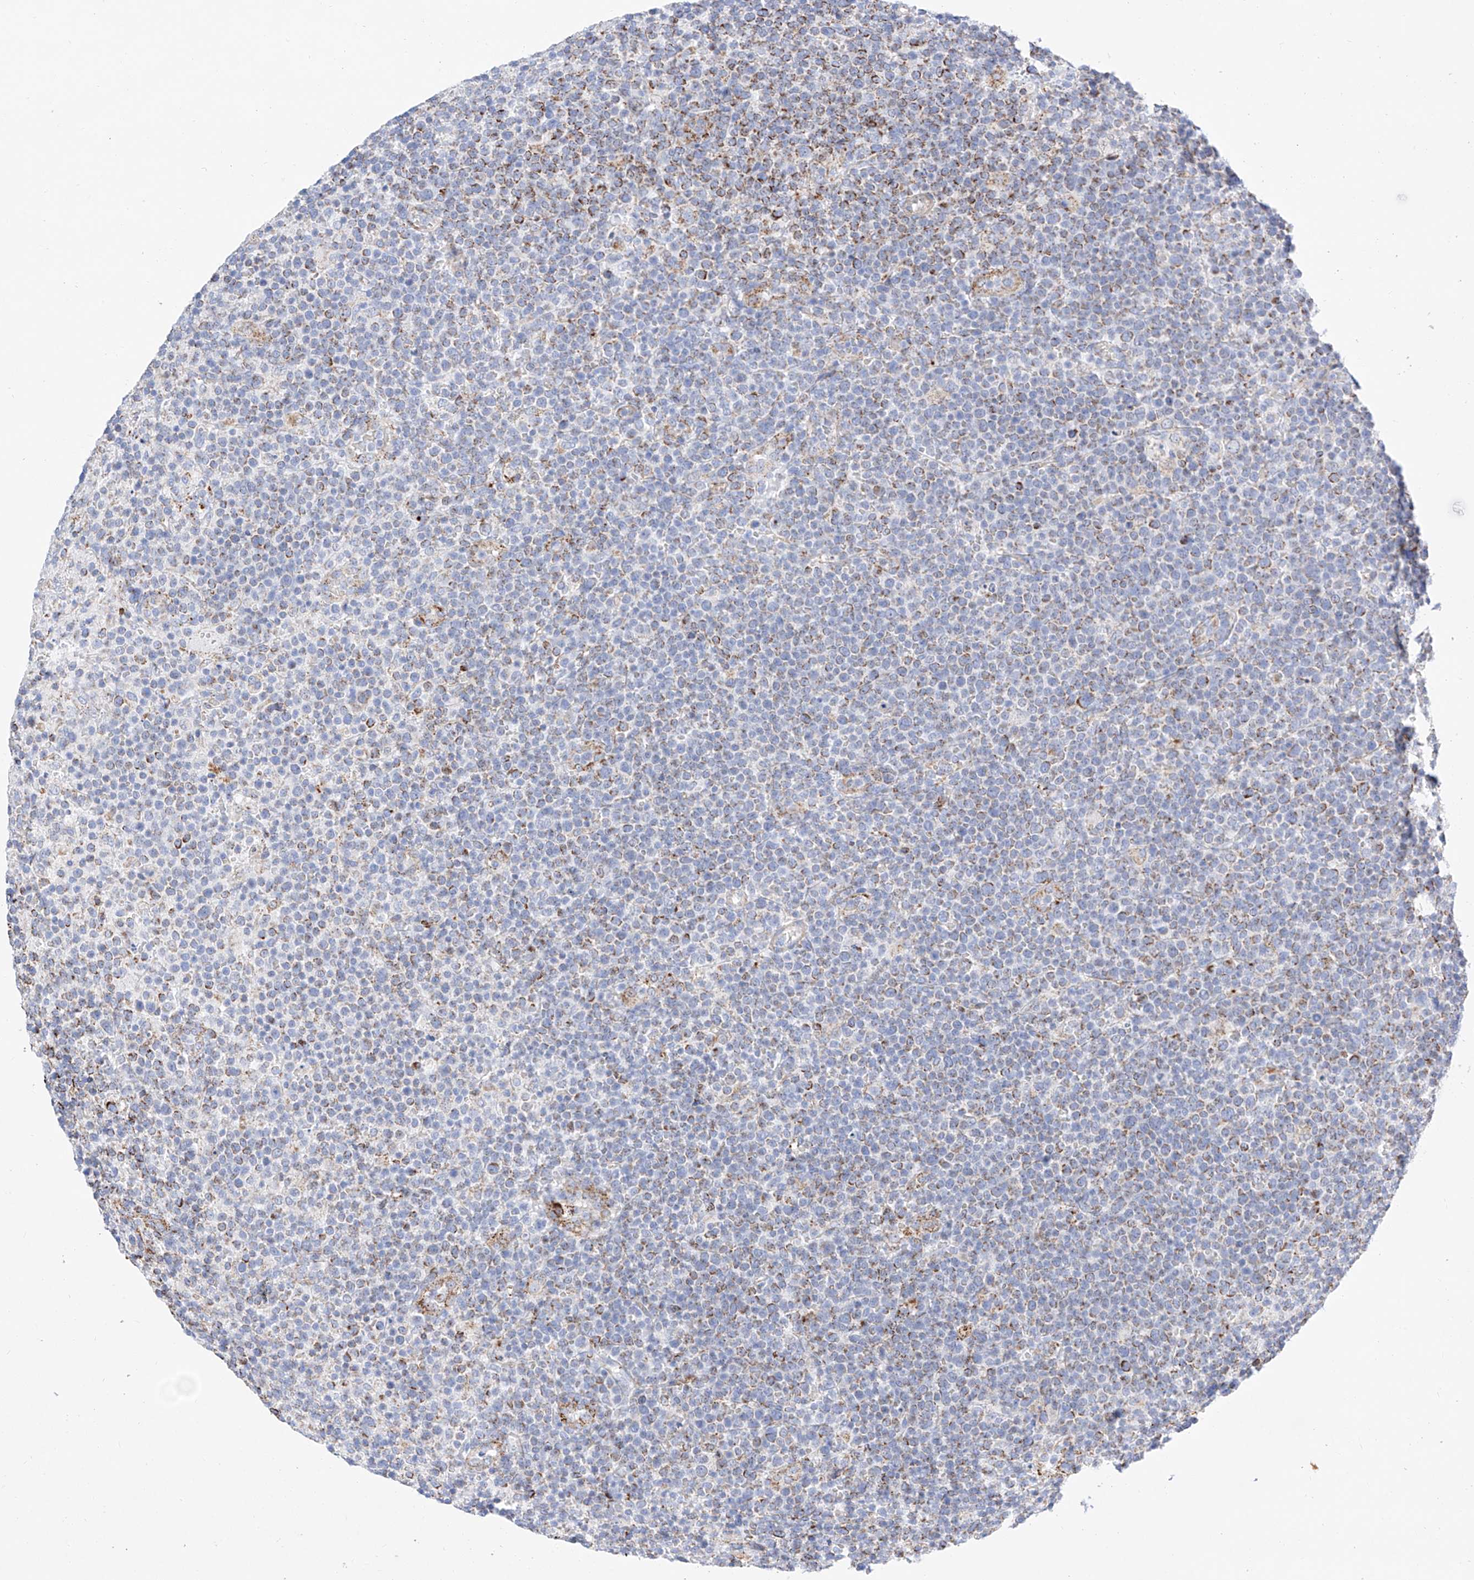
{"staining": {"intensity": "moderate", "quantity": "25%-75%", "location": "cytoplasmic/membranous"}, "tissue": "lymphoma", "cell_type": "Tumor cells", "image_type": "cancer", "snomed": [{"axis": "morphology", "description": "Malignant lymphoma, non-Hodgkin's type, High grade"}, {"axis": "topography", "description": "Lymph node"}], "caption": "An immunohistochemistry (IHC) histopathology image of tumor tissue is shown. Protein staining in brown shows moderate cytoplasmic/membranous positivity in lymphoma within tumor cells.", "gene": "C6orf62", "patient": {"sex": "male", "age": 61}}